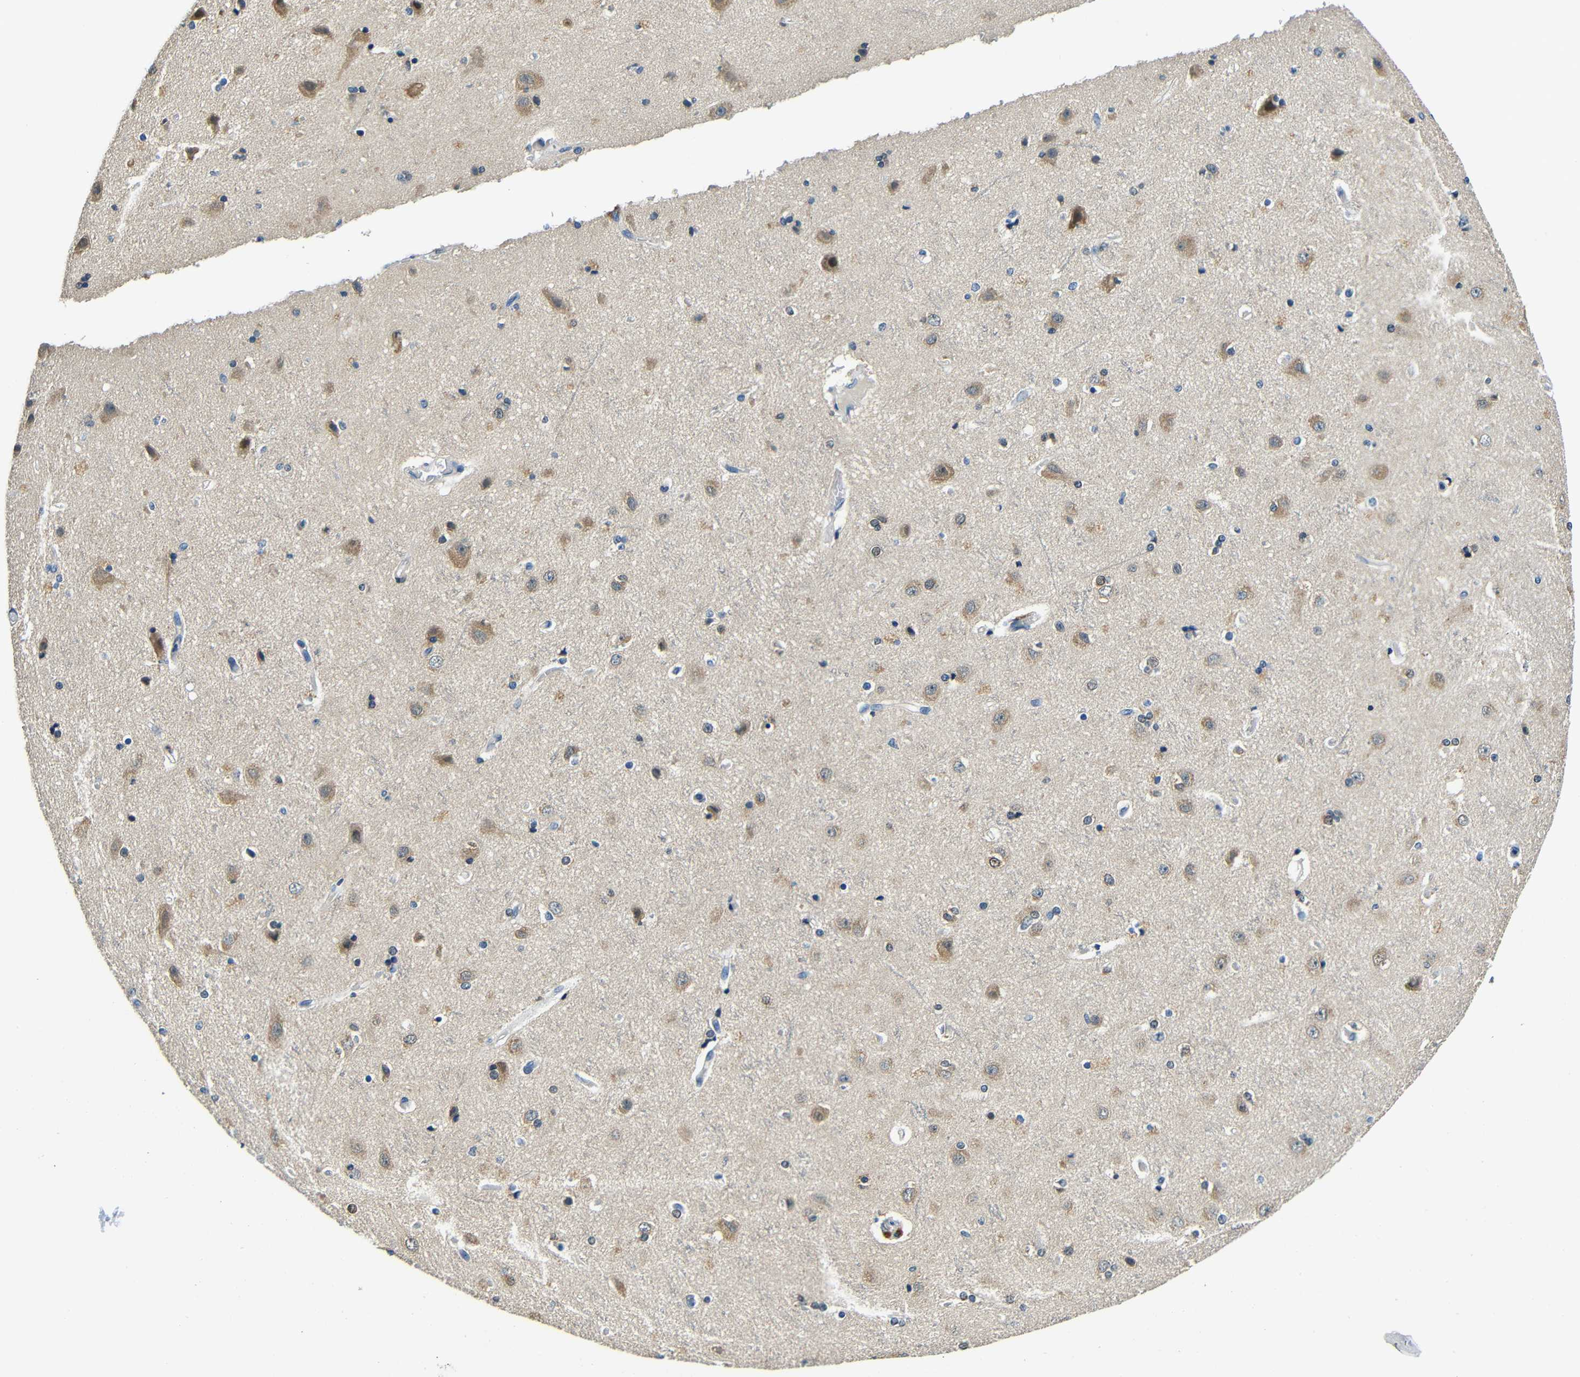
{"staining": {"intensity": "negative", "quantity": "none", "location": "none"}, "tissue": "cerebral cortex", "cell_type": "Endothelial cells", "image_type": "normal", "snomed": [{"axis": "morphology", "description": "Normal tissue, NOS"}, {"axis": "topography", "description": "Cerebral cortex"}], "caption": "IHC of unremarkable human cerebral cortex reveals no expression in endothelial cells.", "gene": "ADAP1", "patient": {"sex": "female", "age": 54}}